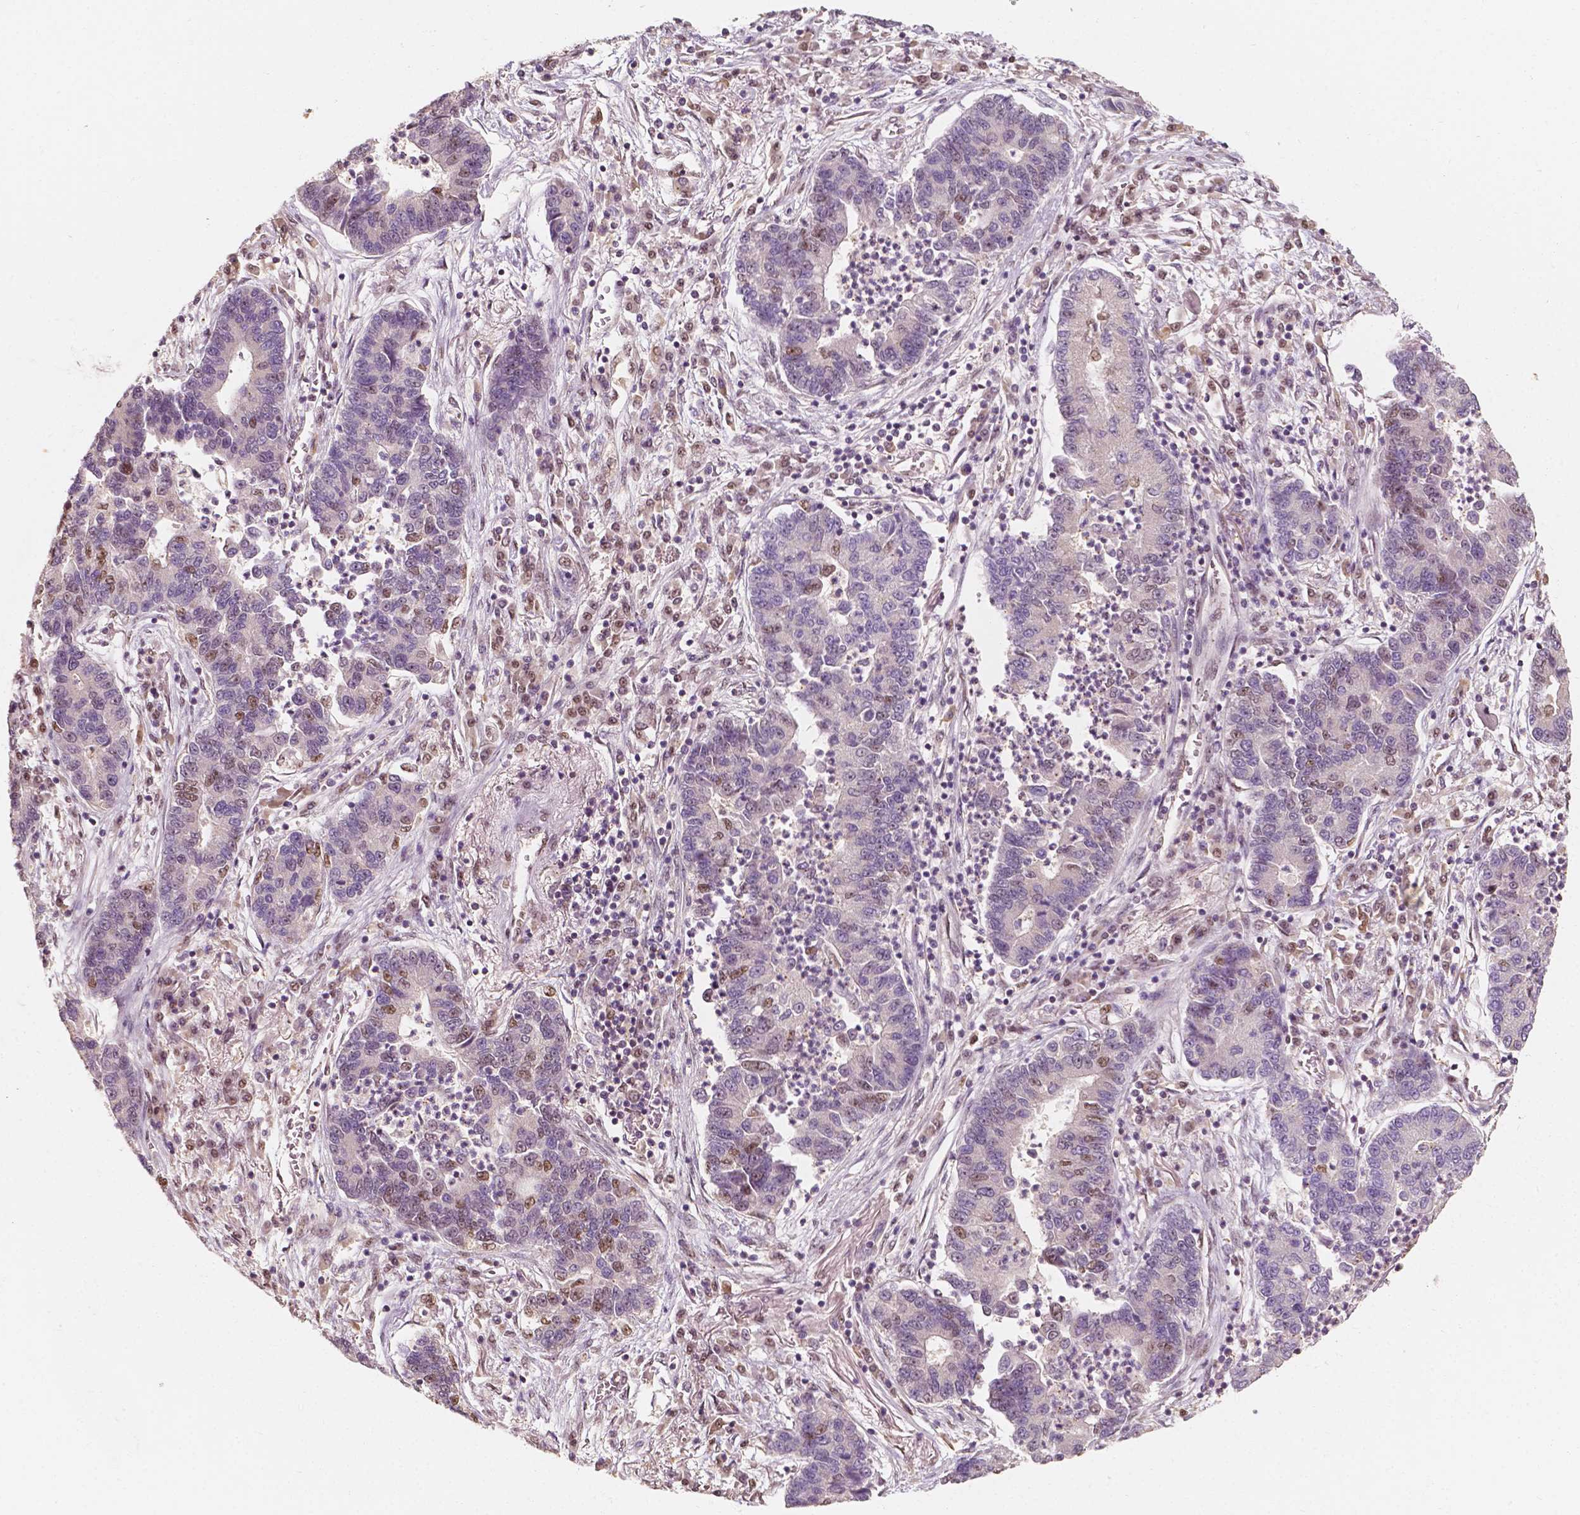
{"staining": {"intensity": "weak", "quantity": "<25%", "location": "nuclear"}, "tissue": "lung cancer", "cell_type": "Tumor cells", "image_type": "cancer", "snomed": [{"axis": "morphology", "description": "Adenocarcinoma, NOS"}, {"axis": "topography", "description": "Lung"}], "caption": "High magnification brightfield microscopy of lung adenocarcinoma stained with DAB (3,3'-diaminobenzidine) (brown) and counterstained with hematoxylin (blue): tumor cells show no significant positivity.", "gene": "TBC1D17", "patient": {"sex": "female", "age": 57}}